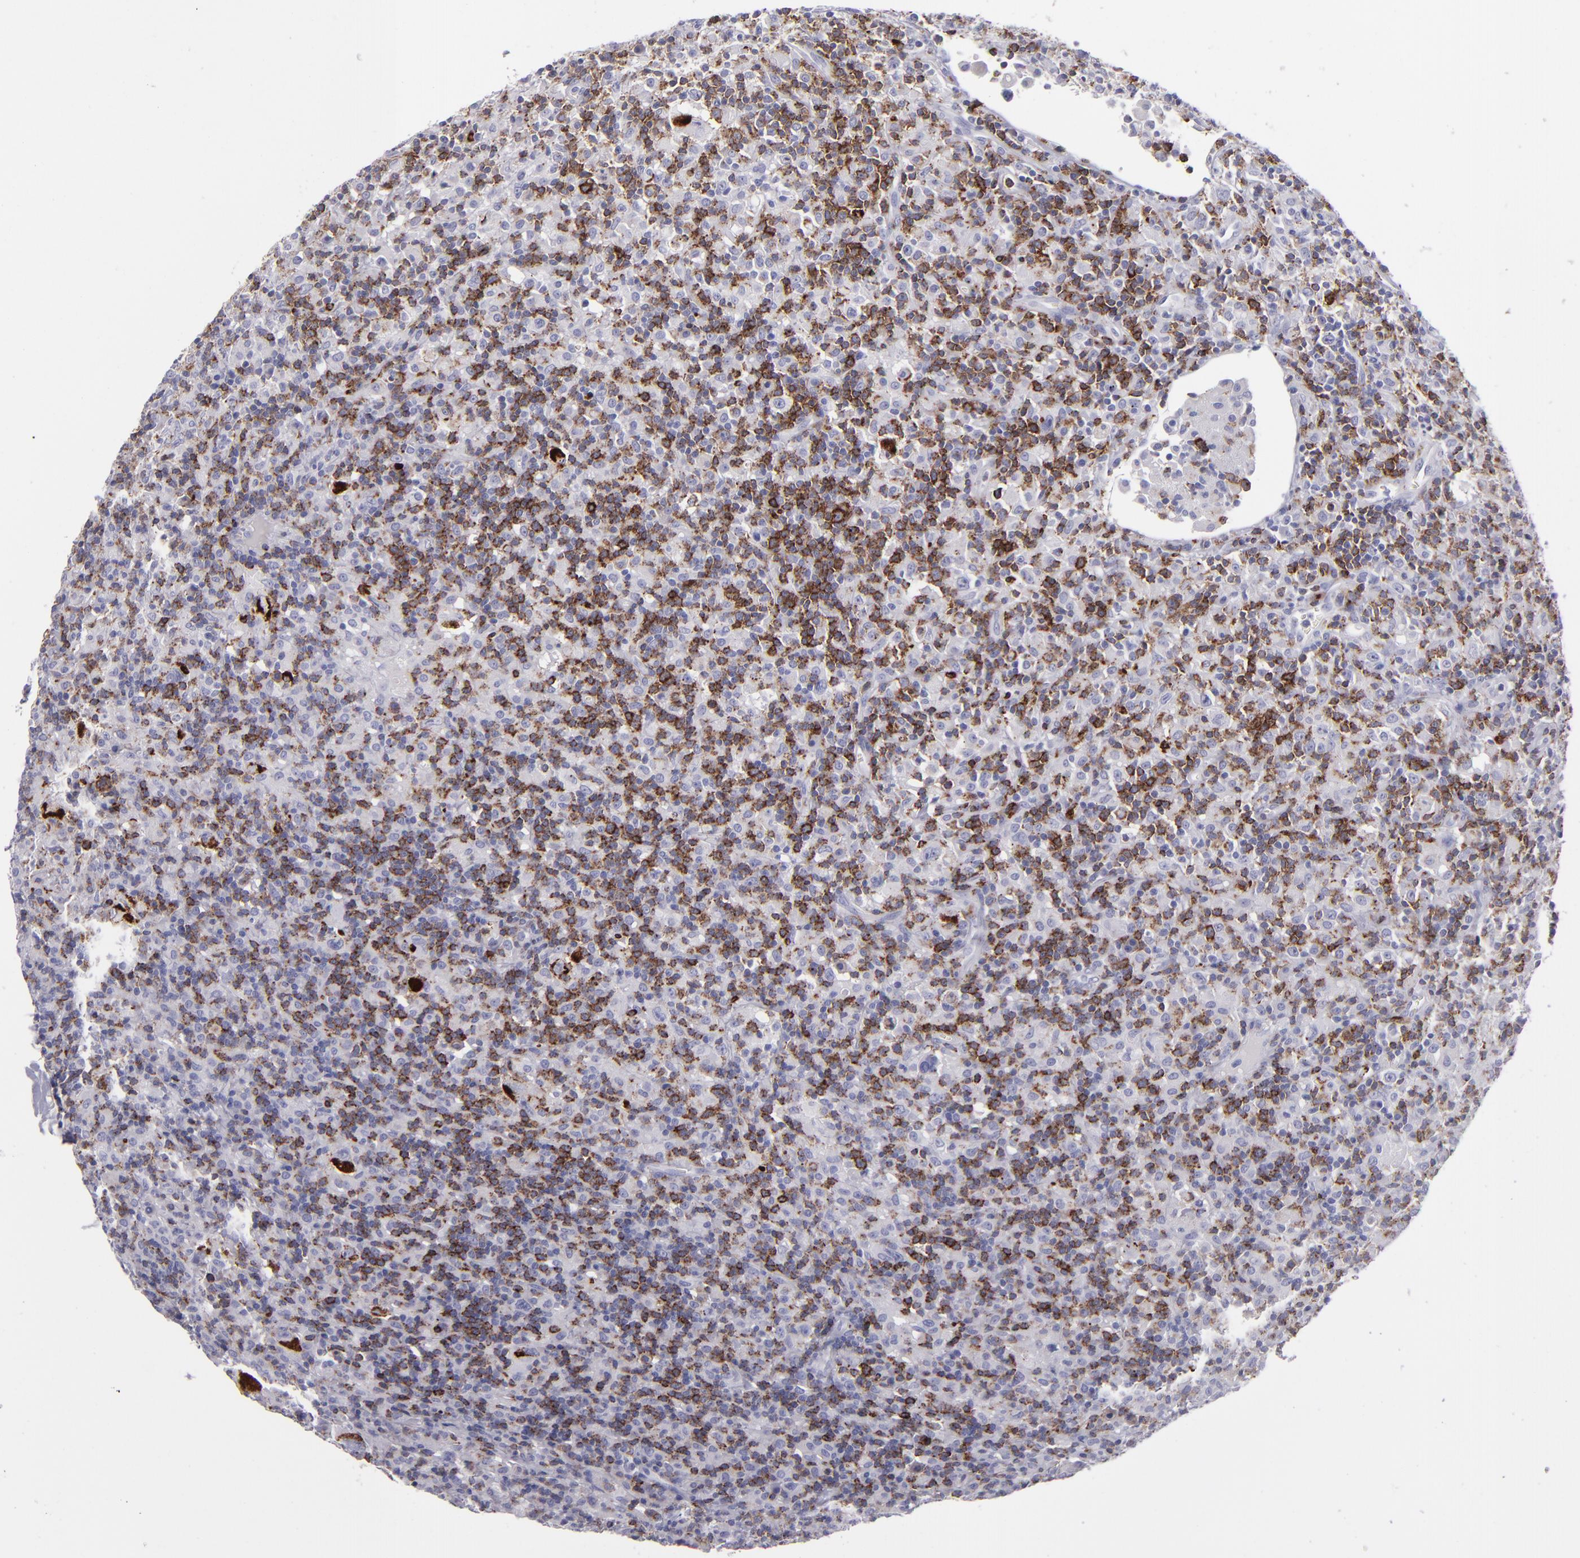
{"staining": {"intensity": "negative", "quantity": "none", "location": "none"}, "tissue": "lymphoma", "cell_type": "Tumor cells", "image_type": "cancer", "snomed": [{"axis": "morphology", "description": "Hodgkin's disease, NOS"}, {"axis": "topography", "description": "Lymph node"}], "caption": "Immunohistochemical staining of human lymphoma demonstrates no significant positivity in tumor cells.", "gene": "CD2", "patient": {"sex": "male", "age": 46}}